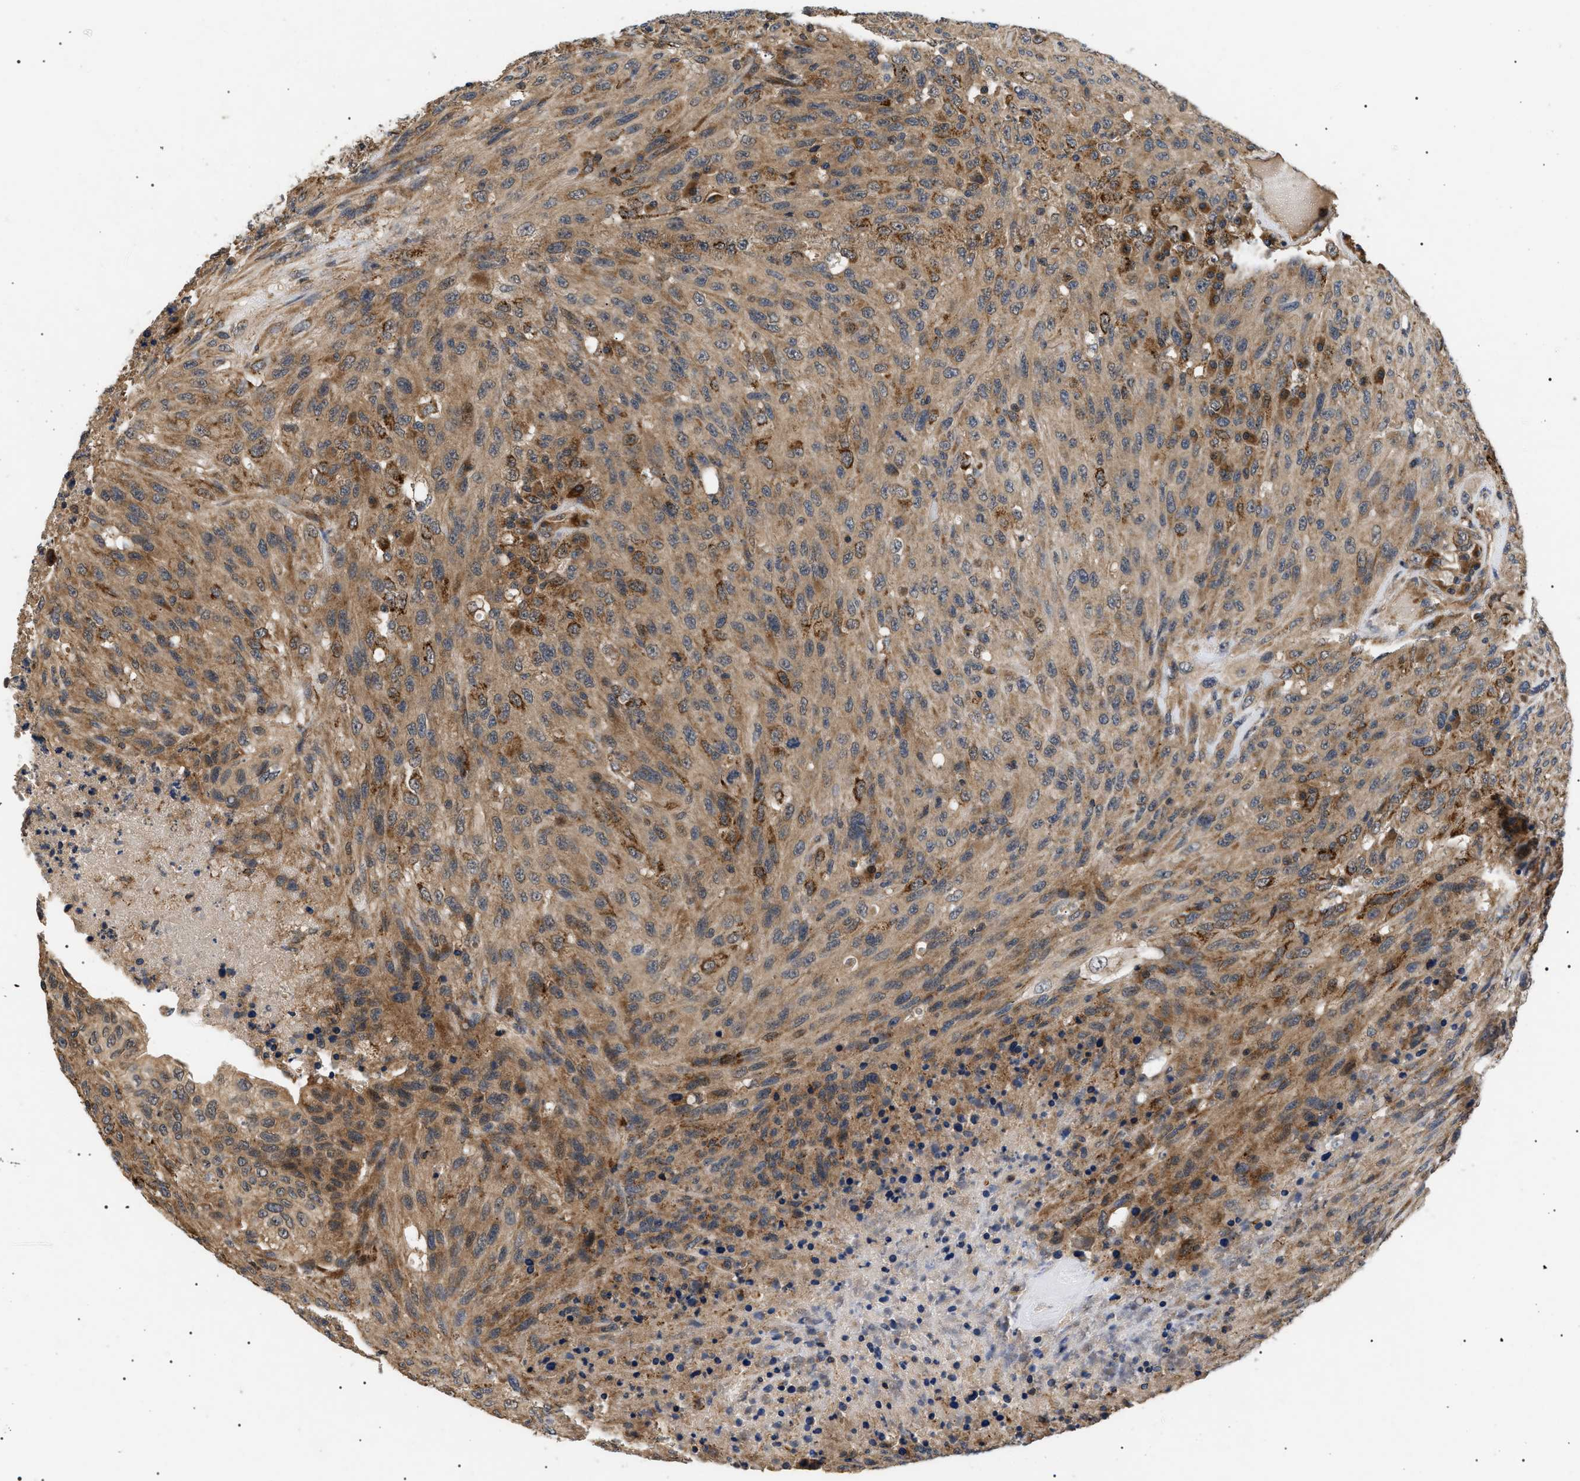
{"staining": {"intensity": "moderate", "quantity": ">75%", "location": "cytoplasmic/membranous"}, "tissue": "urothelial cancer", "cell_type": "Tumor cells", "image_type": "cancer", "snomed": [{"axis": "morphology", "description": "Urothelial carcinoma, High grade"}, {"axis": "topography", "description": "Urinary bladder"}], "caption": "This is a histology image of immunohistochemistry (IHC) staining of high-grade urothelial carcinoma, which shows moderate positivity in the cytoplasmic/membranous of tumor cells.", "gene": "ASTL", "patient": {"sex": "male", "age": 66}}